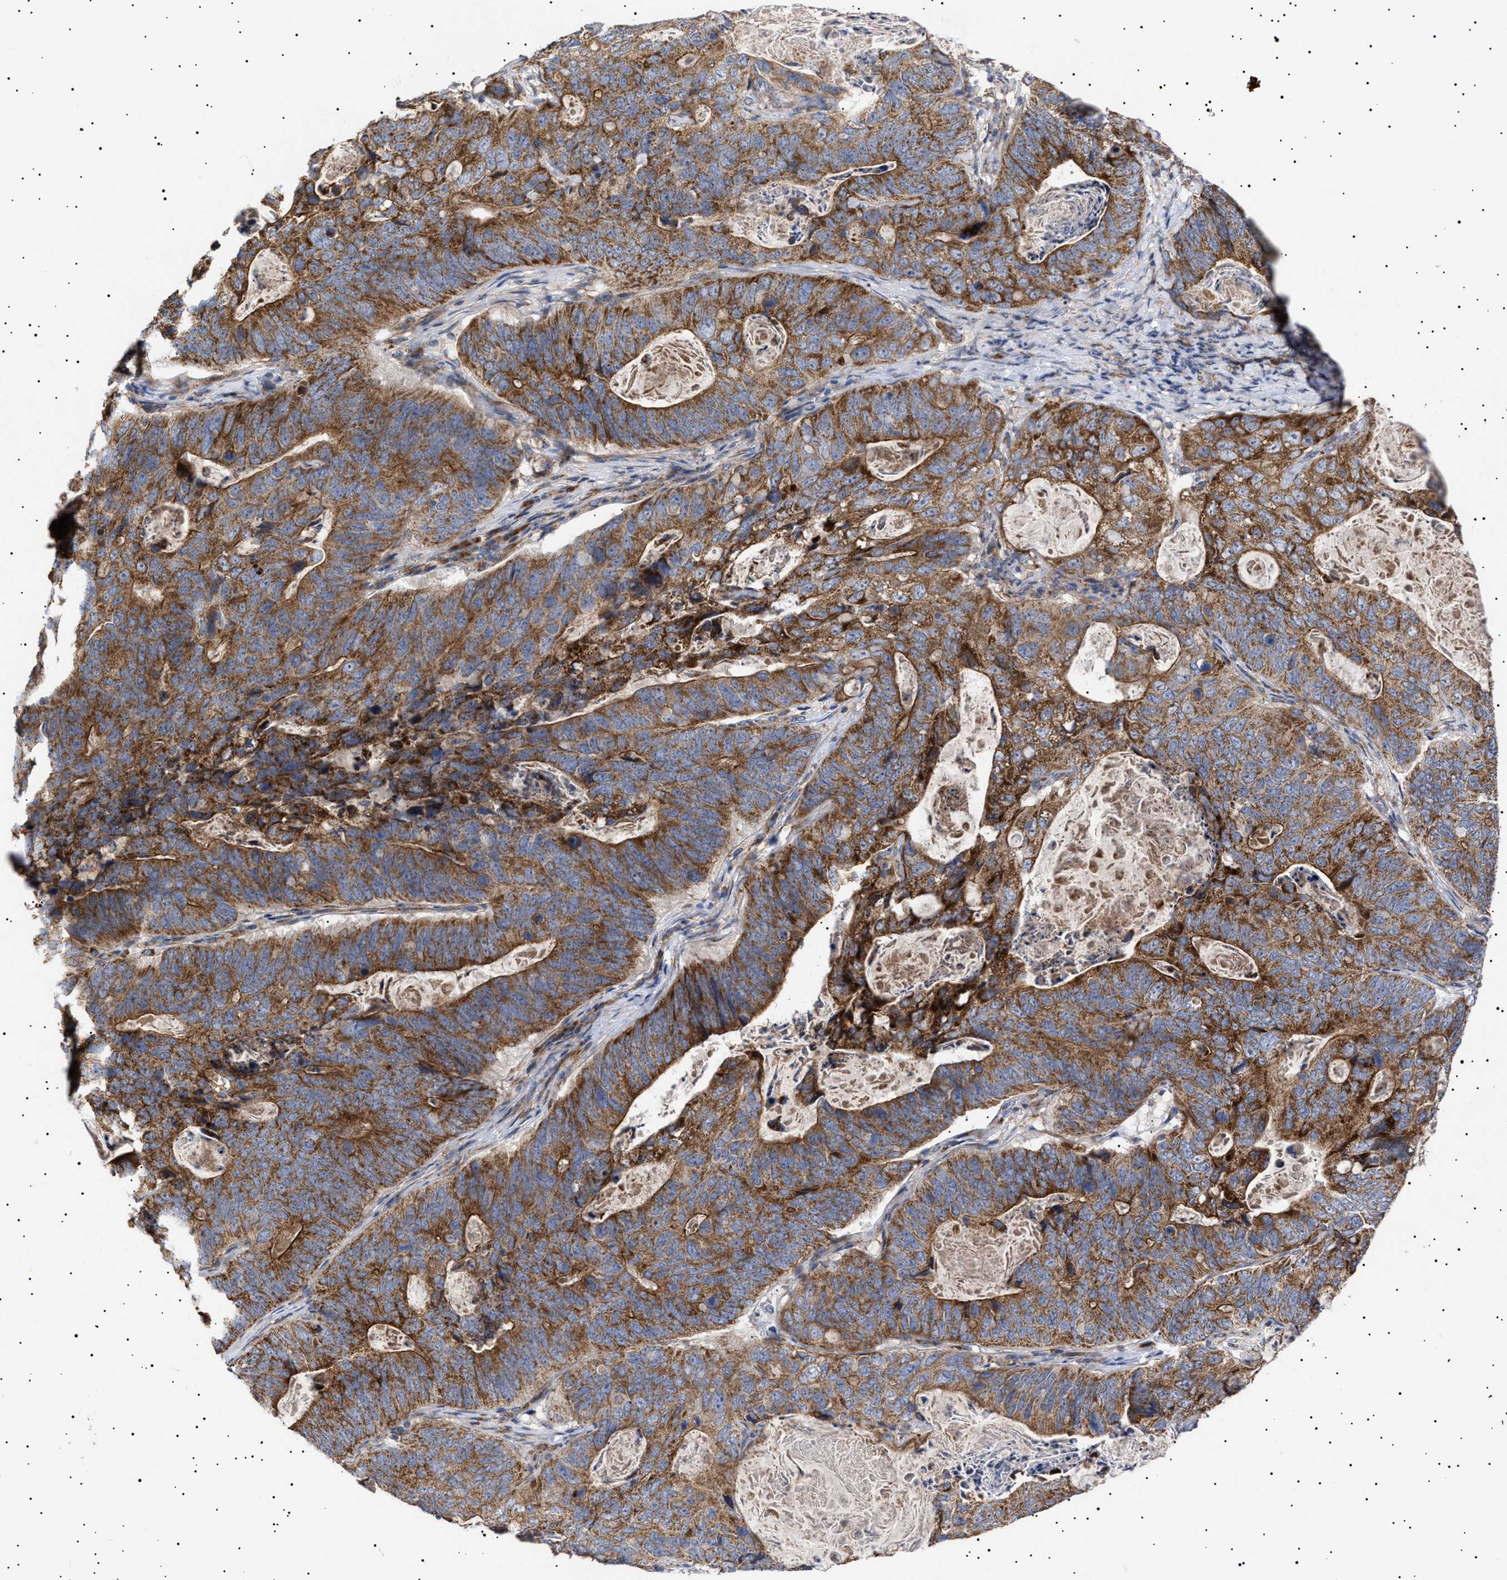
{"staining": {"intensity": "strong", "quantity": ">75%", "location": "cytoplasmic/membranous"}, "tissue": "stomach cancer", "cell_type": "Tumor cells", "image_type": "cancer", "snomed": [{"axis": "morphology", "description": "Normal tissue, NOS"}, {"axis": "morphology", "description": "Adenocarcinoma, NOS"}, {"axis": "topography", "description": "Stomach"}], "caption": "Immunohistochemical staining of human adenocarcinoma (stomach) reveals high levels of strong cytoplasmic/membranous expression in approximately >75% of tumor cells.", "gene": "MRPL10", "patient": {"sex": "female", "age": 89}}